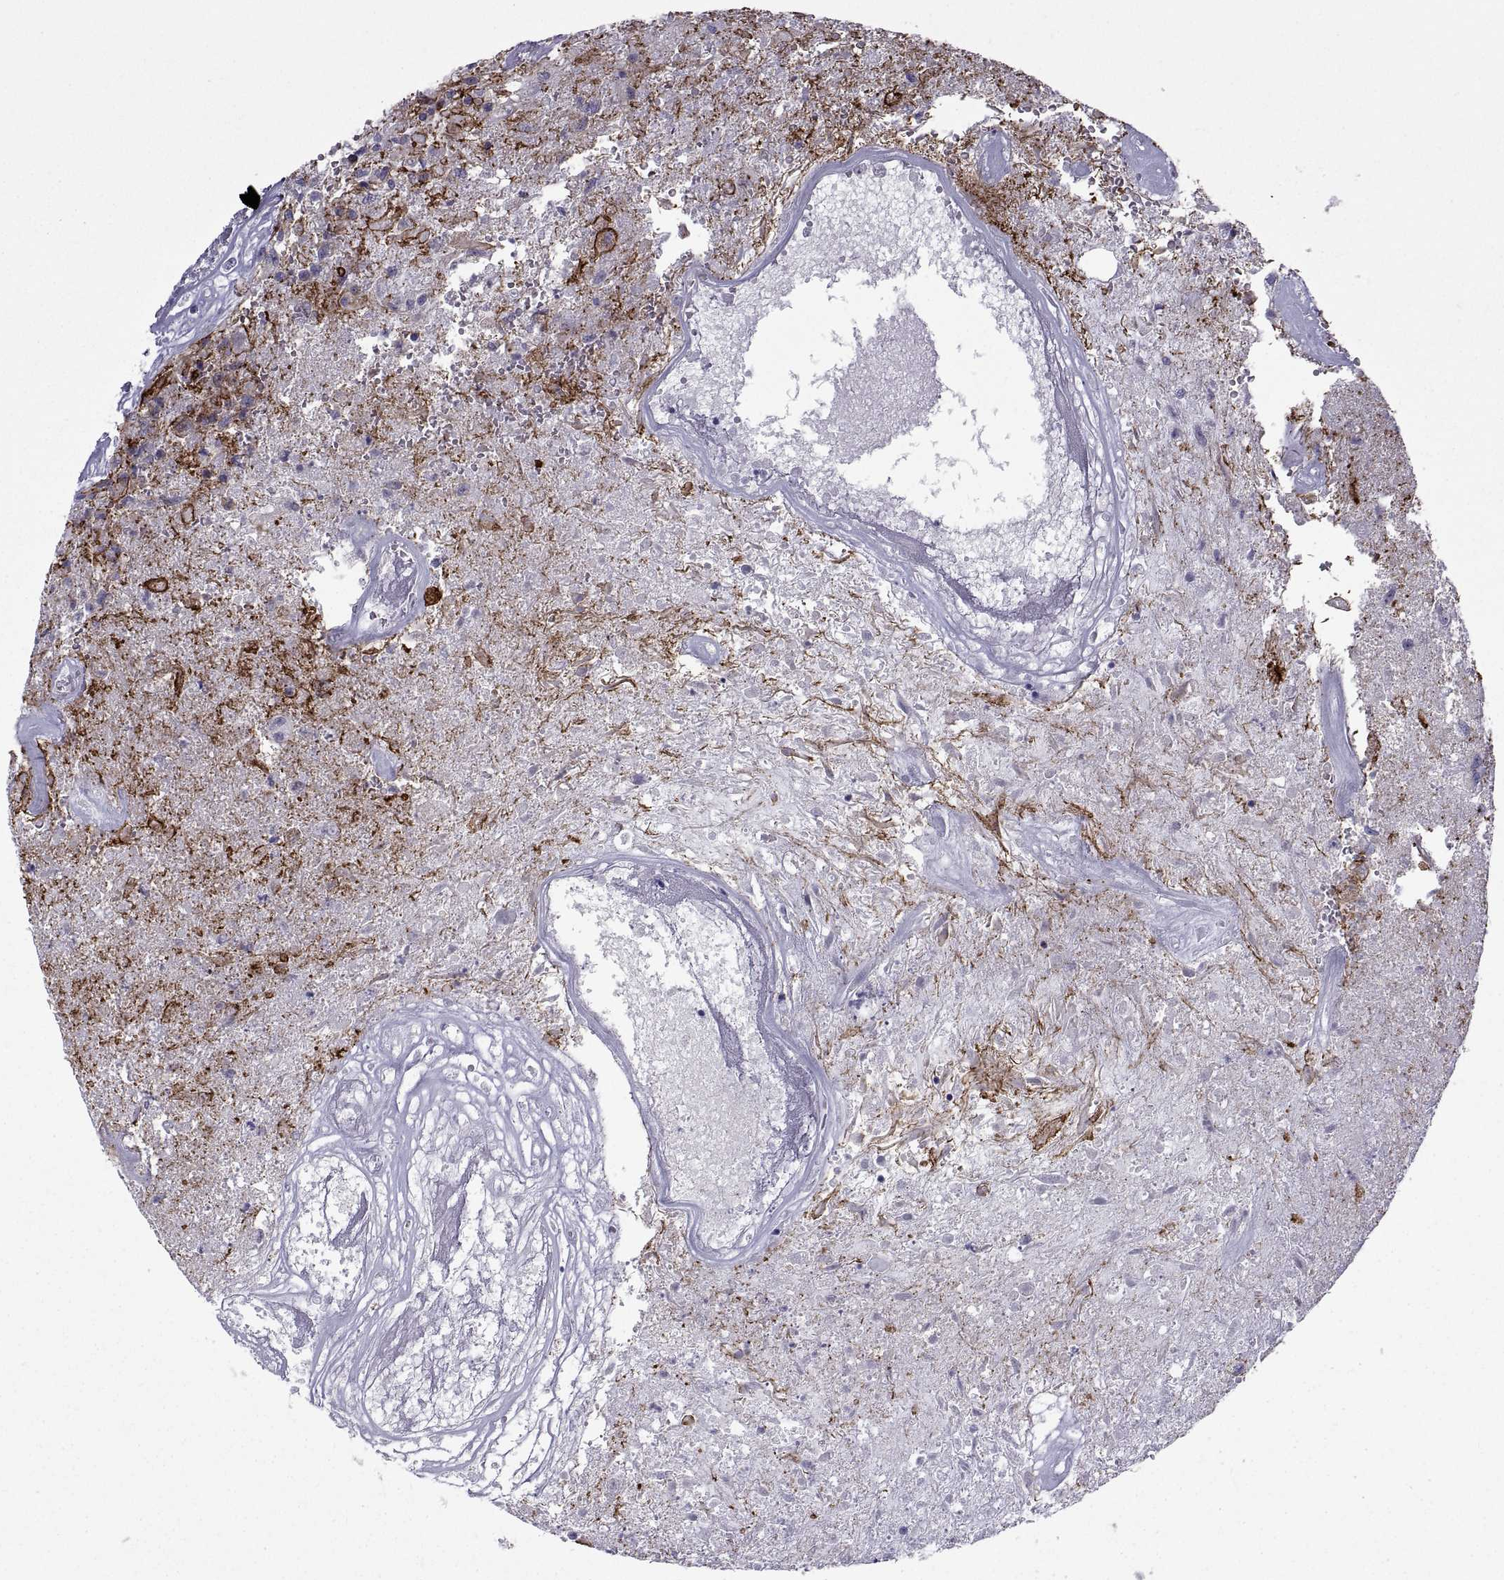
{"staining": {"intensity": "negative", "quantity": "none", "location": "none"}, "tissue": "glioma", "cell_type": "Tumor cells", "image_type": "cancer", "snomed": [{"axis": "morphology", "description": "Glioma, malignant, High grade"}, {"axis": "topography", "description": "Brain"}], "caption": "This is an immunohistochemistry image of human glioma. There is no expression in tumor cells.", "gene": "TMEM158", "patient": {"sex": "male", "age": 56}}